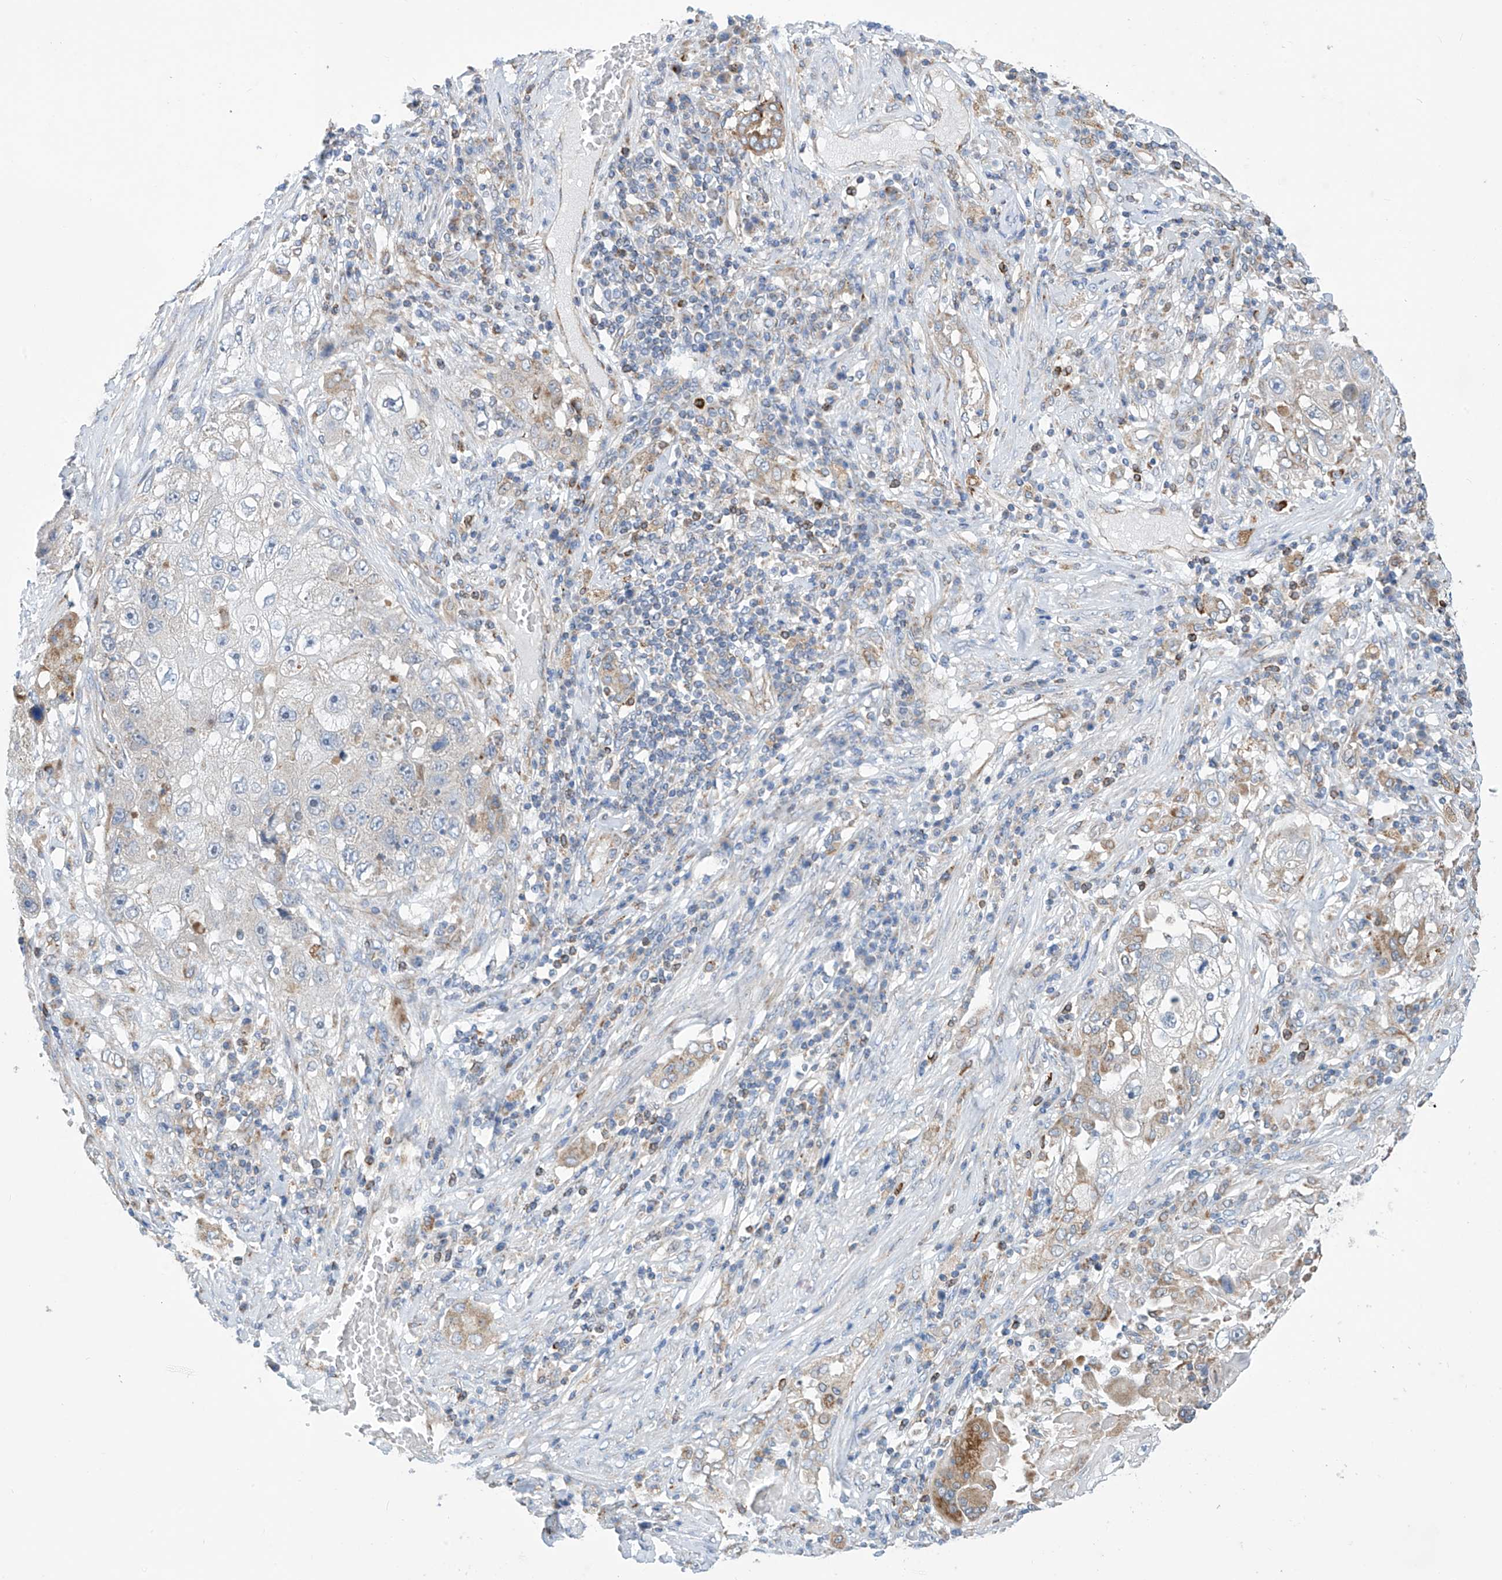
{"staining": {"intensity": "negative", "quantity": "none", "location": "none"}, "tissue": "lung cancer", "cell_type": "Tumor cells", "image_type": "cancer", "snomed": [{"axis": "morphology", "description": "Squamous cell carcinoma, NOS"}, {"axis": "topography", "description": "Lung"}], "caption": "Histopathology image shows no protein positivity in tumor cells of lung squamous cell carcinoma tissue.", "gene": "EIF5B", "patient": {"sex": "male", "age": 61}}